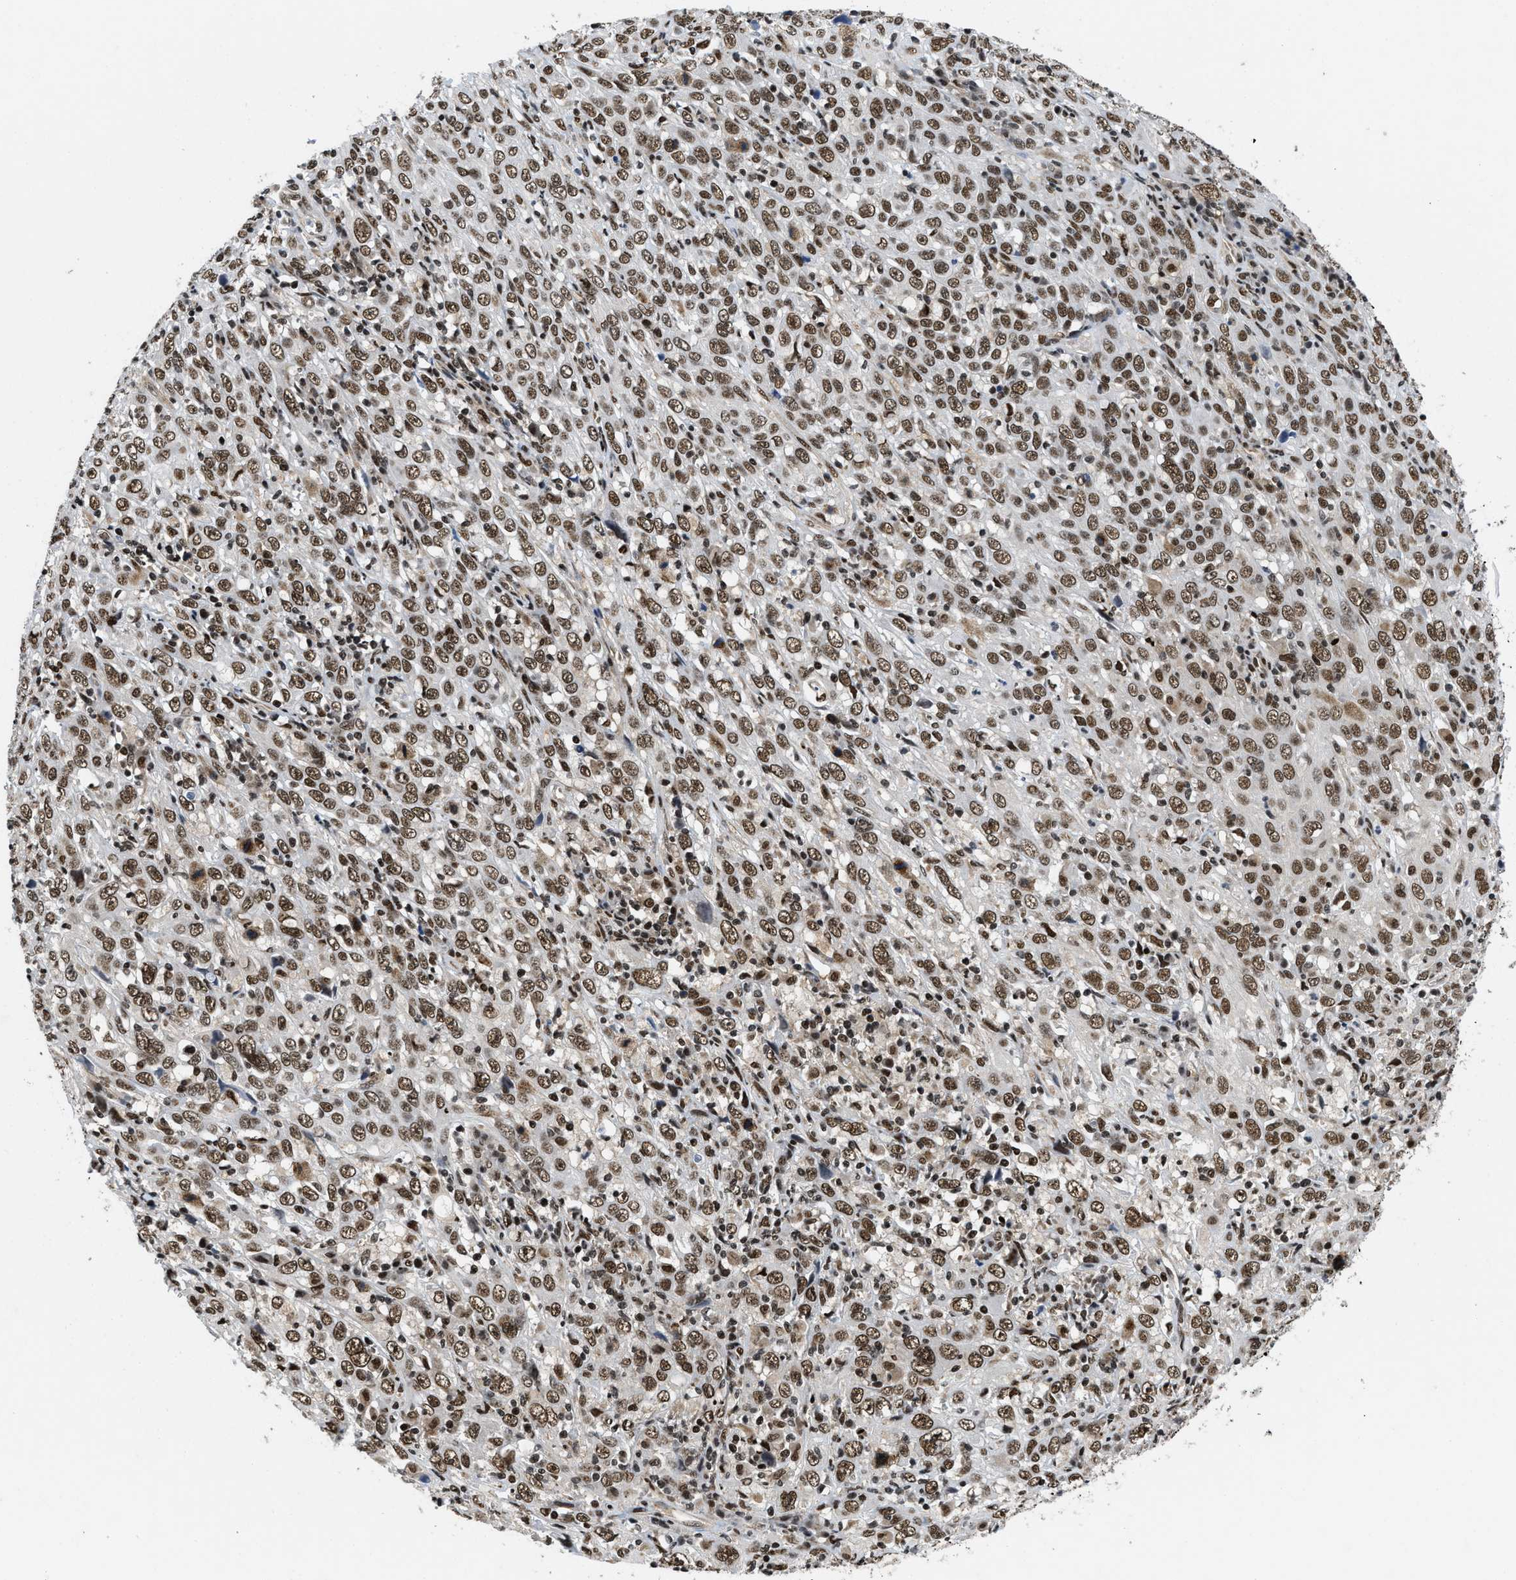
{"staining": {"intensity": "moderate", "quantity": ">75%", "location": "nuclear"}, "tissue": "cervical cancer", "cell_type": "Tumor cells", "image_type": "cancer", "snomed": [{"axis": "morphology", "description": "Squamous cell carcinoma, NOS"}, {"axis": "topography", "description": "Cervix"}], "caption": "Human cervical squamous cell carcinoma stained for a protein (brown) reveals moderate nuclear positive positivity in about >75% of tumor cells.", "gene": "SAFB", "patient": {"sex": "female", "age": 46}}